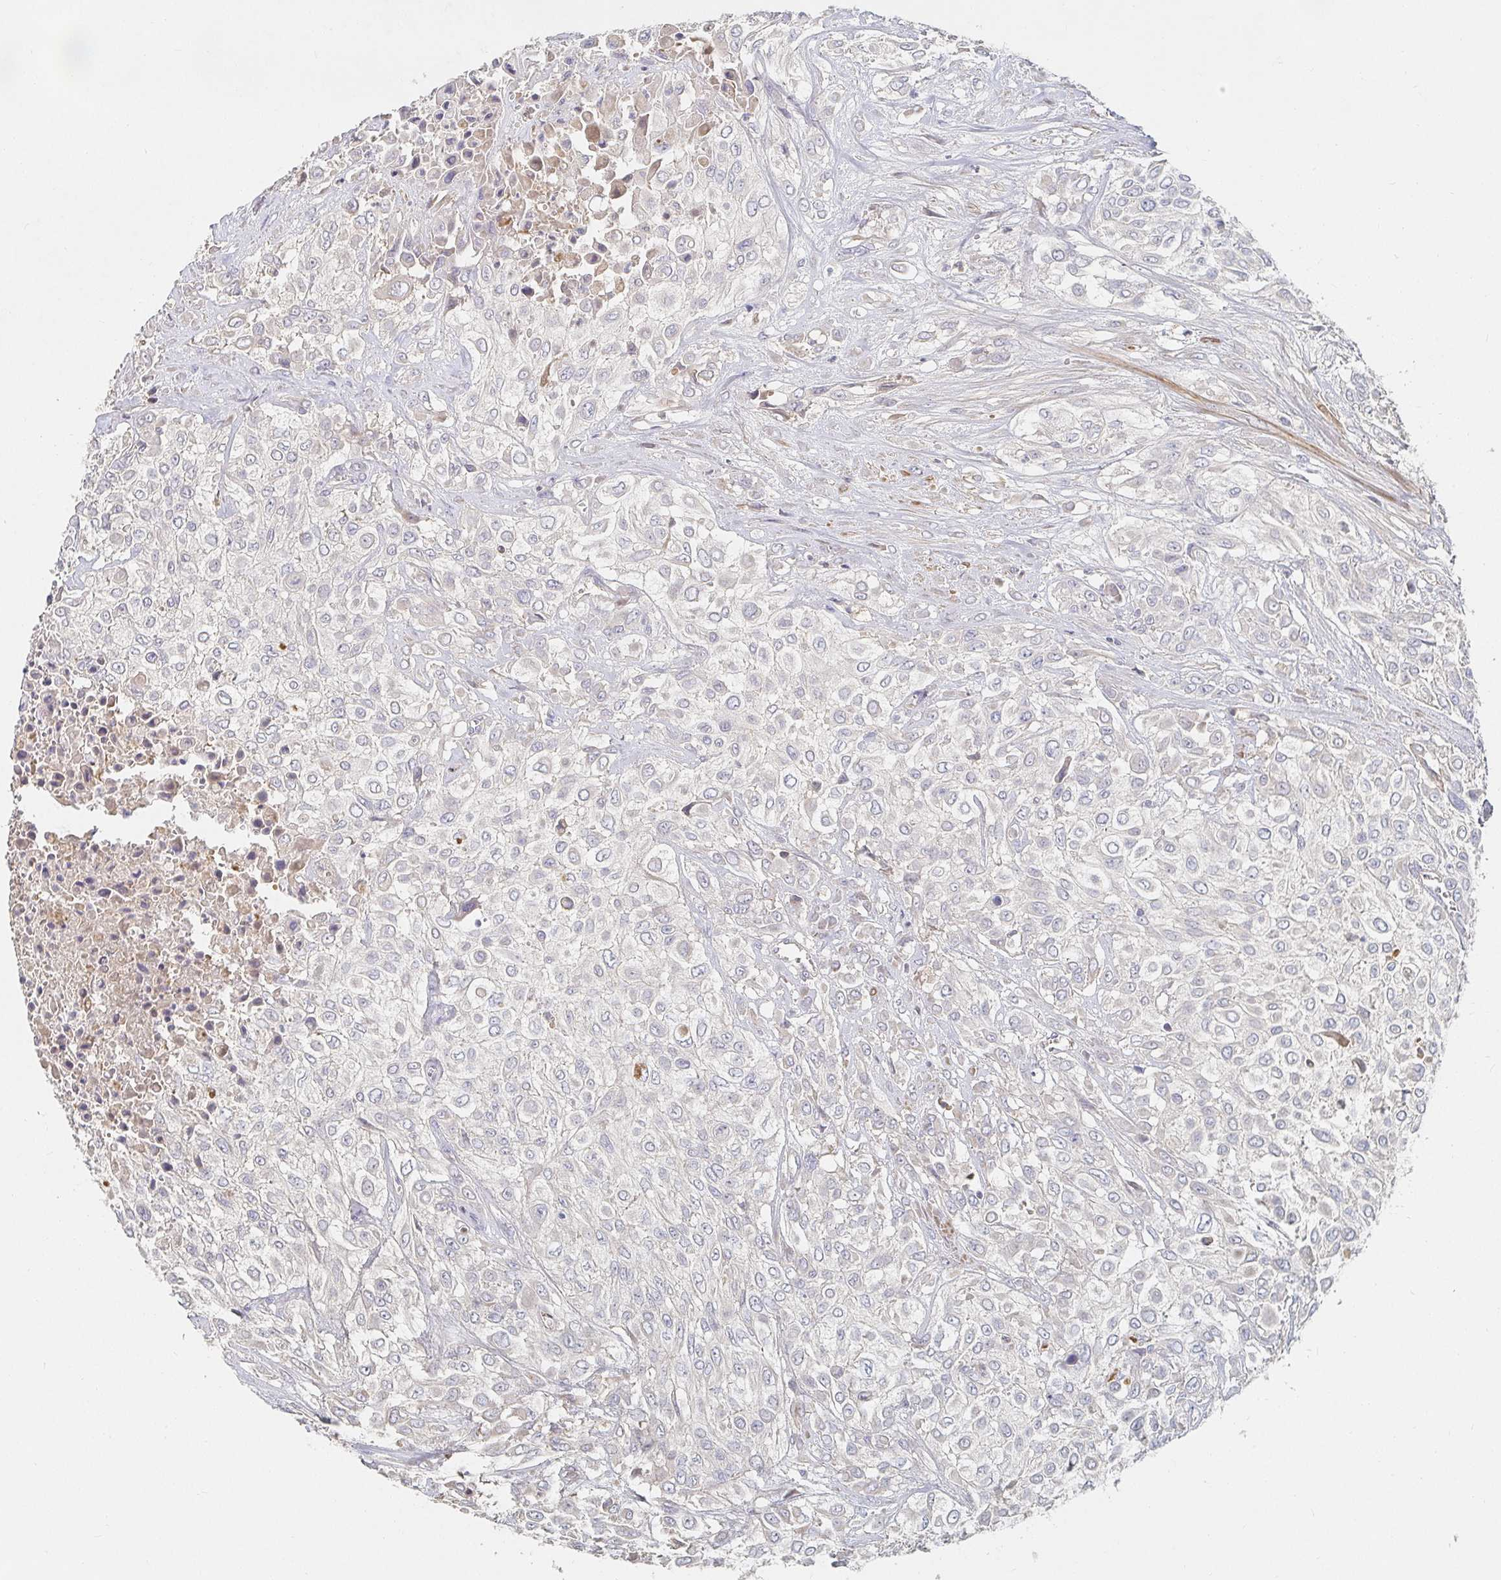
{"staining": {"intensity": "negative", "quantity": "none", "location": "none"}, "tissue": "urothelial cancer", "cell_type": "Tumor cells", "image_type": "cancer", "snomed": [{"axis": "morphology", "description": "Urothelial carcinoma, High grade"}, {"axis": "topography", "description": "Urinary bladder"}], "caption": "IHC histopathology image of neoplastic tissue: human urothelial cancer stained with DAB (3,3'-diaminobenzidine) shows no significant protein staining in tumor cells.", "gene": "NME9", "patient": {"sex": "male", "age": 57}}